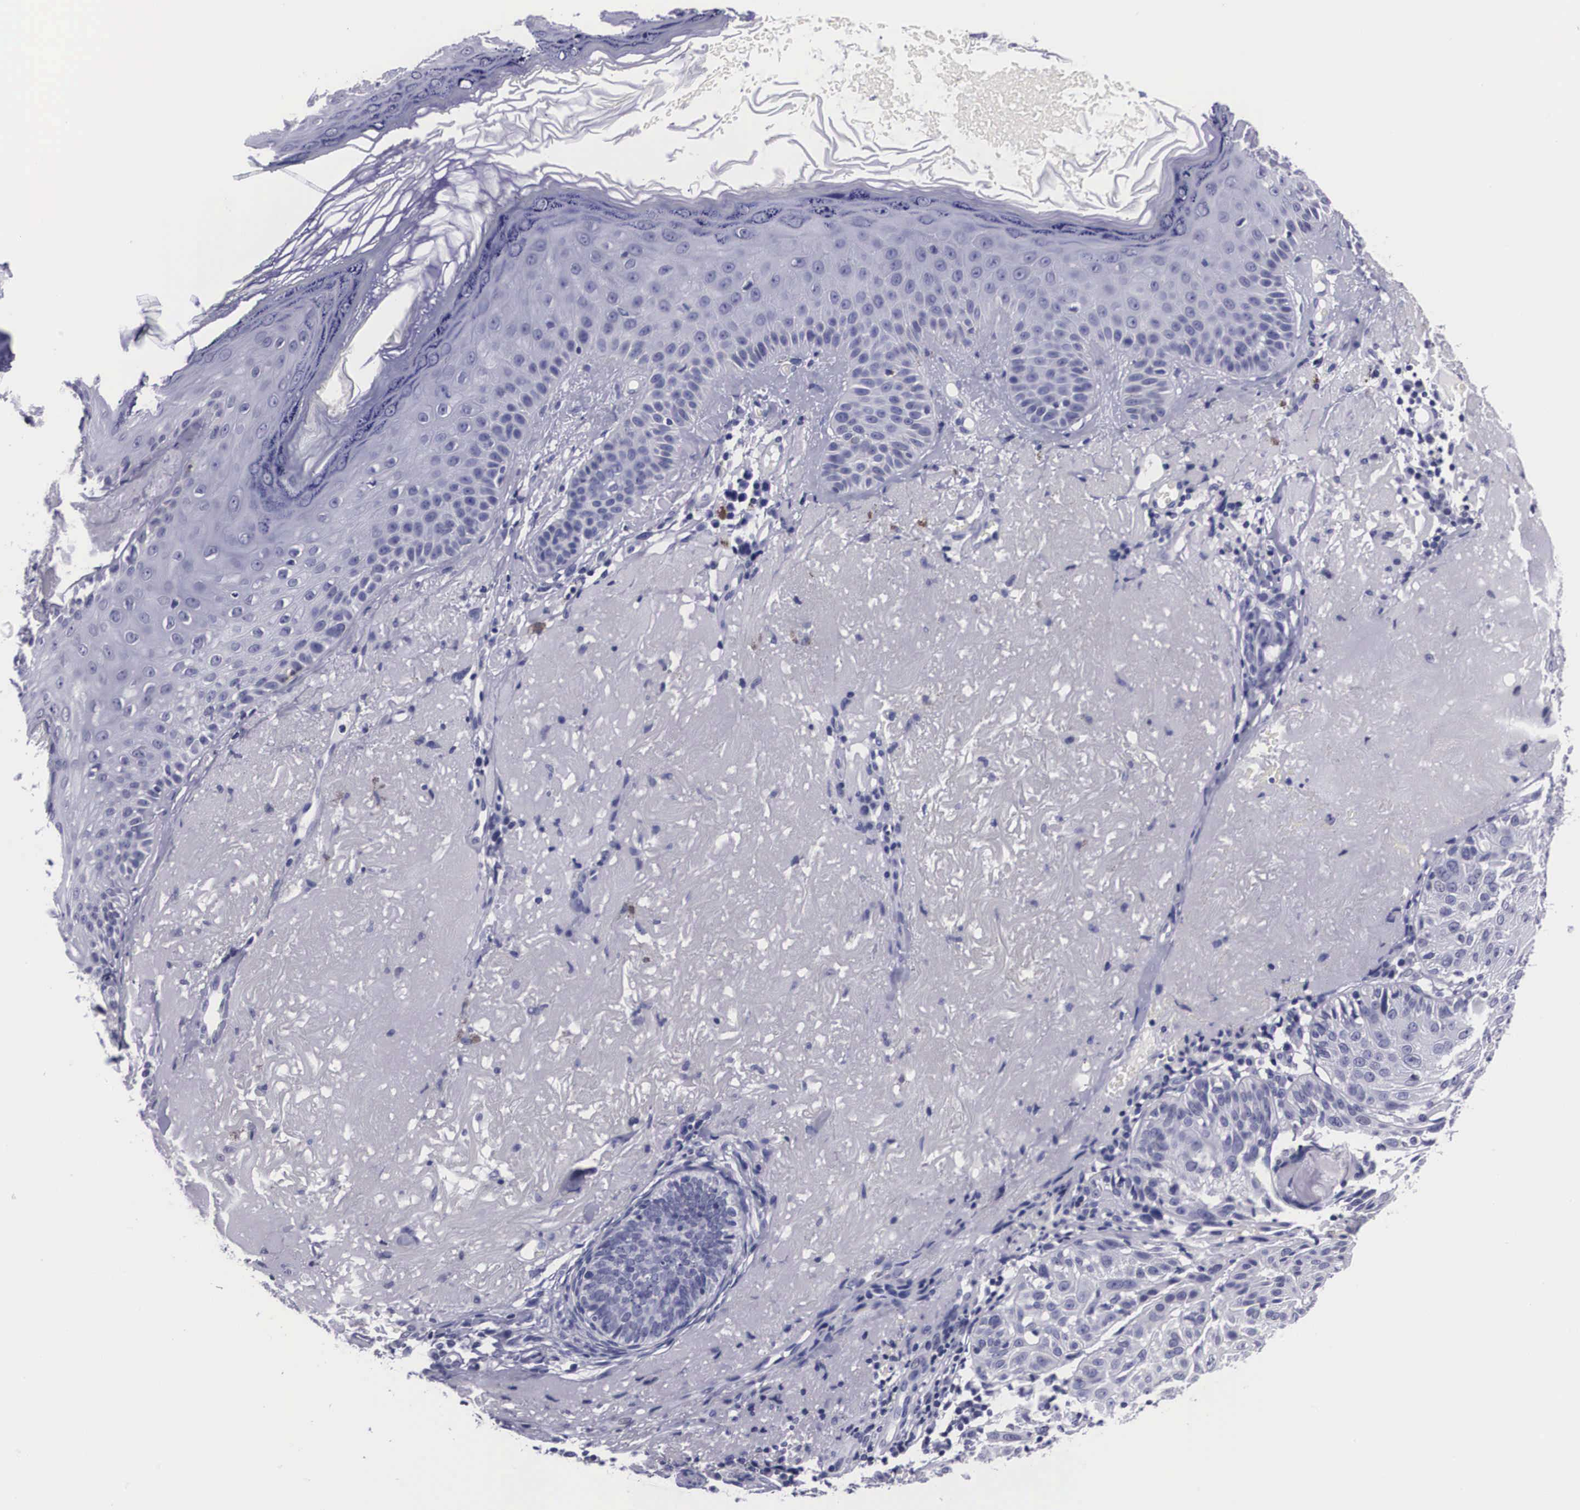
{"staining": {"intensity": "negative", "quantity": "none", "location": "none"}, "tissue": "skin cancer", "cell_type": "Tumor cells", "image_type": "cancer", "snomed": [{"axis": "morphology", "description": "Squamous cell carcinoma, NOS"}, {"axis": "topography", "description": "Skin"}], "caption": "Histopathology image shows no significant protein positivity in tumor cells of skin cancer.", "gene": "C22orf31", "patient": {"sex": "female", "age": 89}}